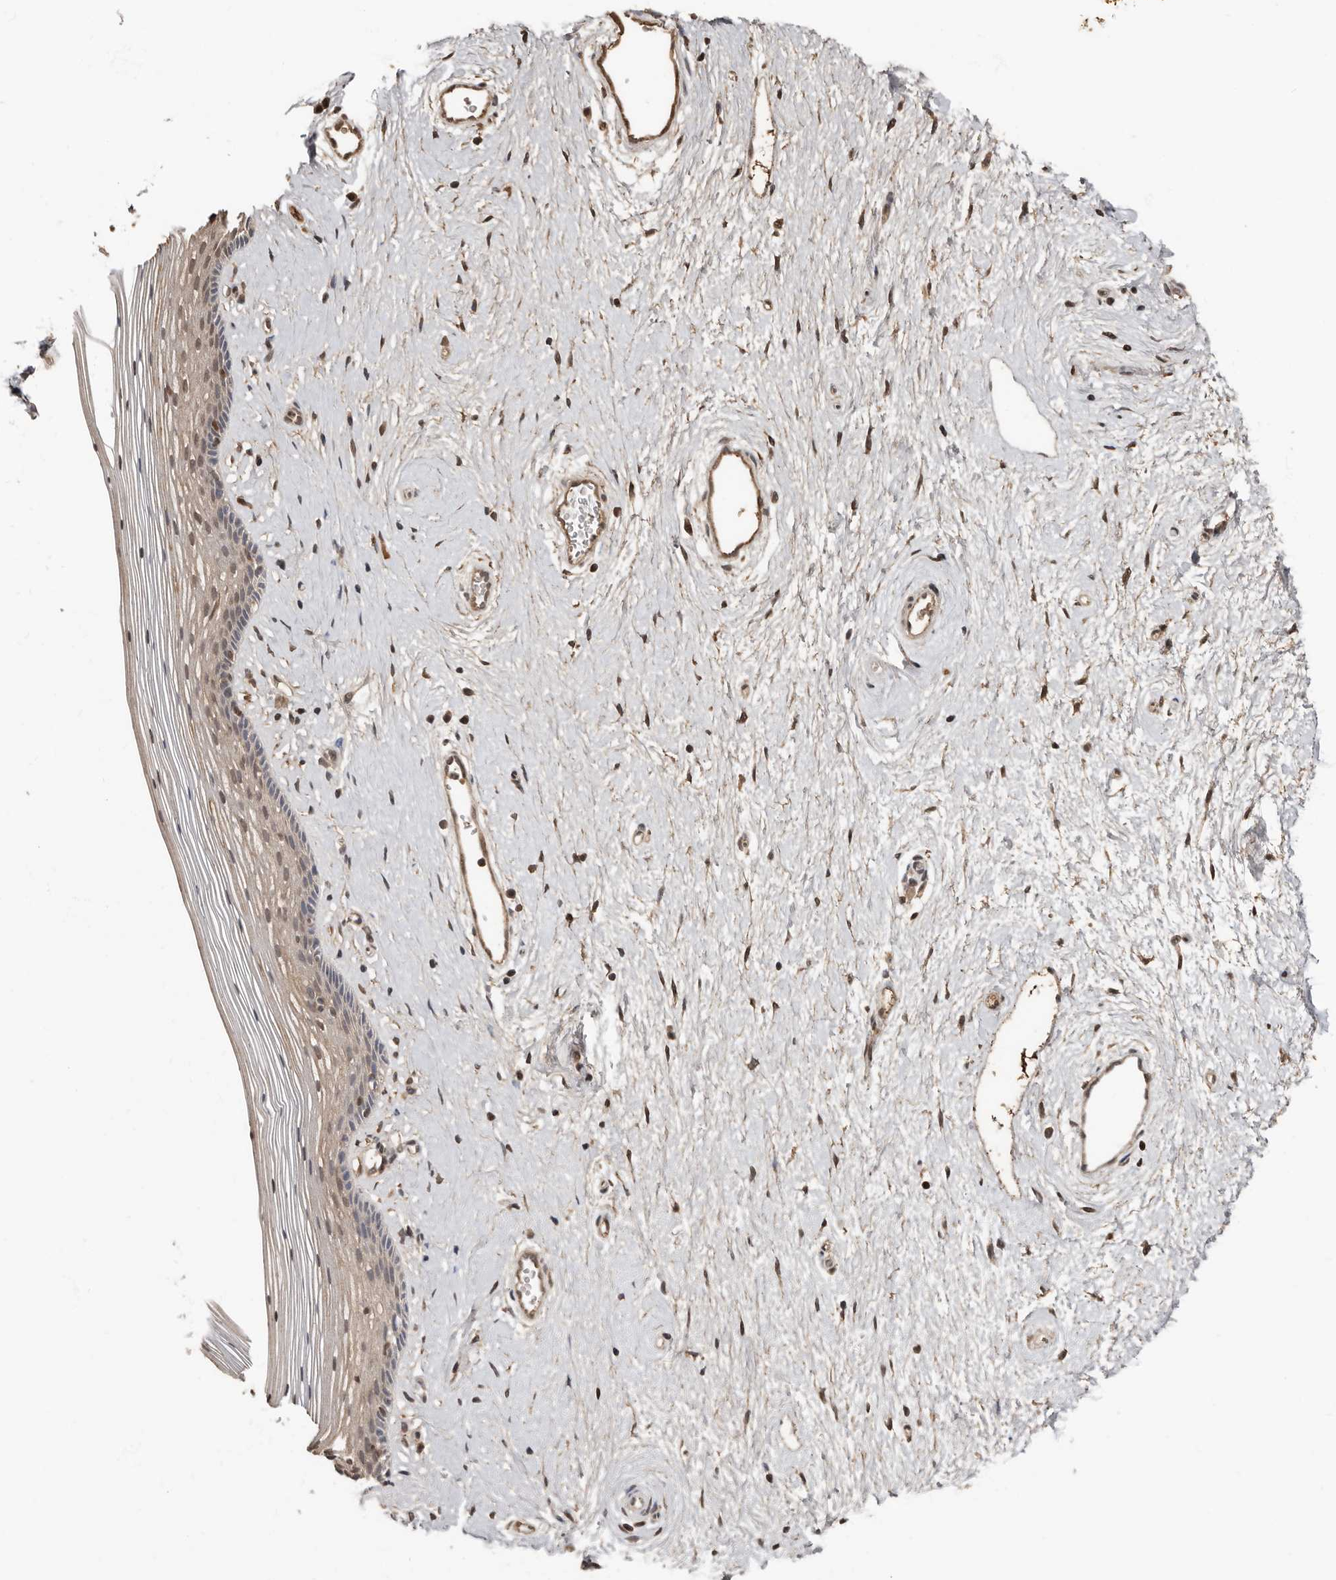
{"staining": {"intensity": "weak", "quantity": "<25%", "location": "cytoplasmic/membranous,nuclear"}, "tissue": "vagina", "cell_type": "Squamous epithelial cells", "image_type": "normal", "snomed": [{"axis": "morphology", "description": "Normal tissue, NOS"}, {"axis": "topography", "description": "Vagina"}], "caption": "Immunohistochemistry (IHC) histopathology image of normal vagina stained for a protein (brown), which displays no positivity in squamous epithelial cells. (IHC, brightfield microscopy, high magnification).", "gene": "LRGUK", "patient": {"sex": "female", "age": 46}}